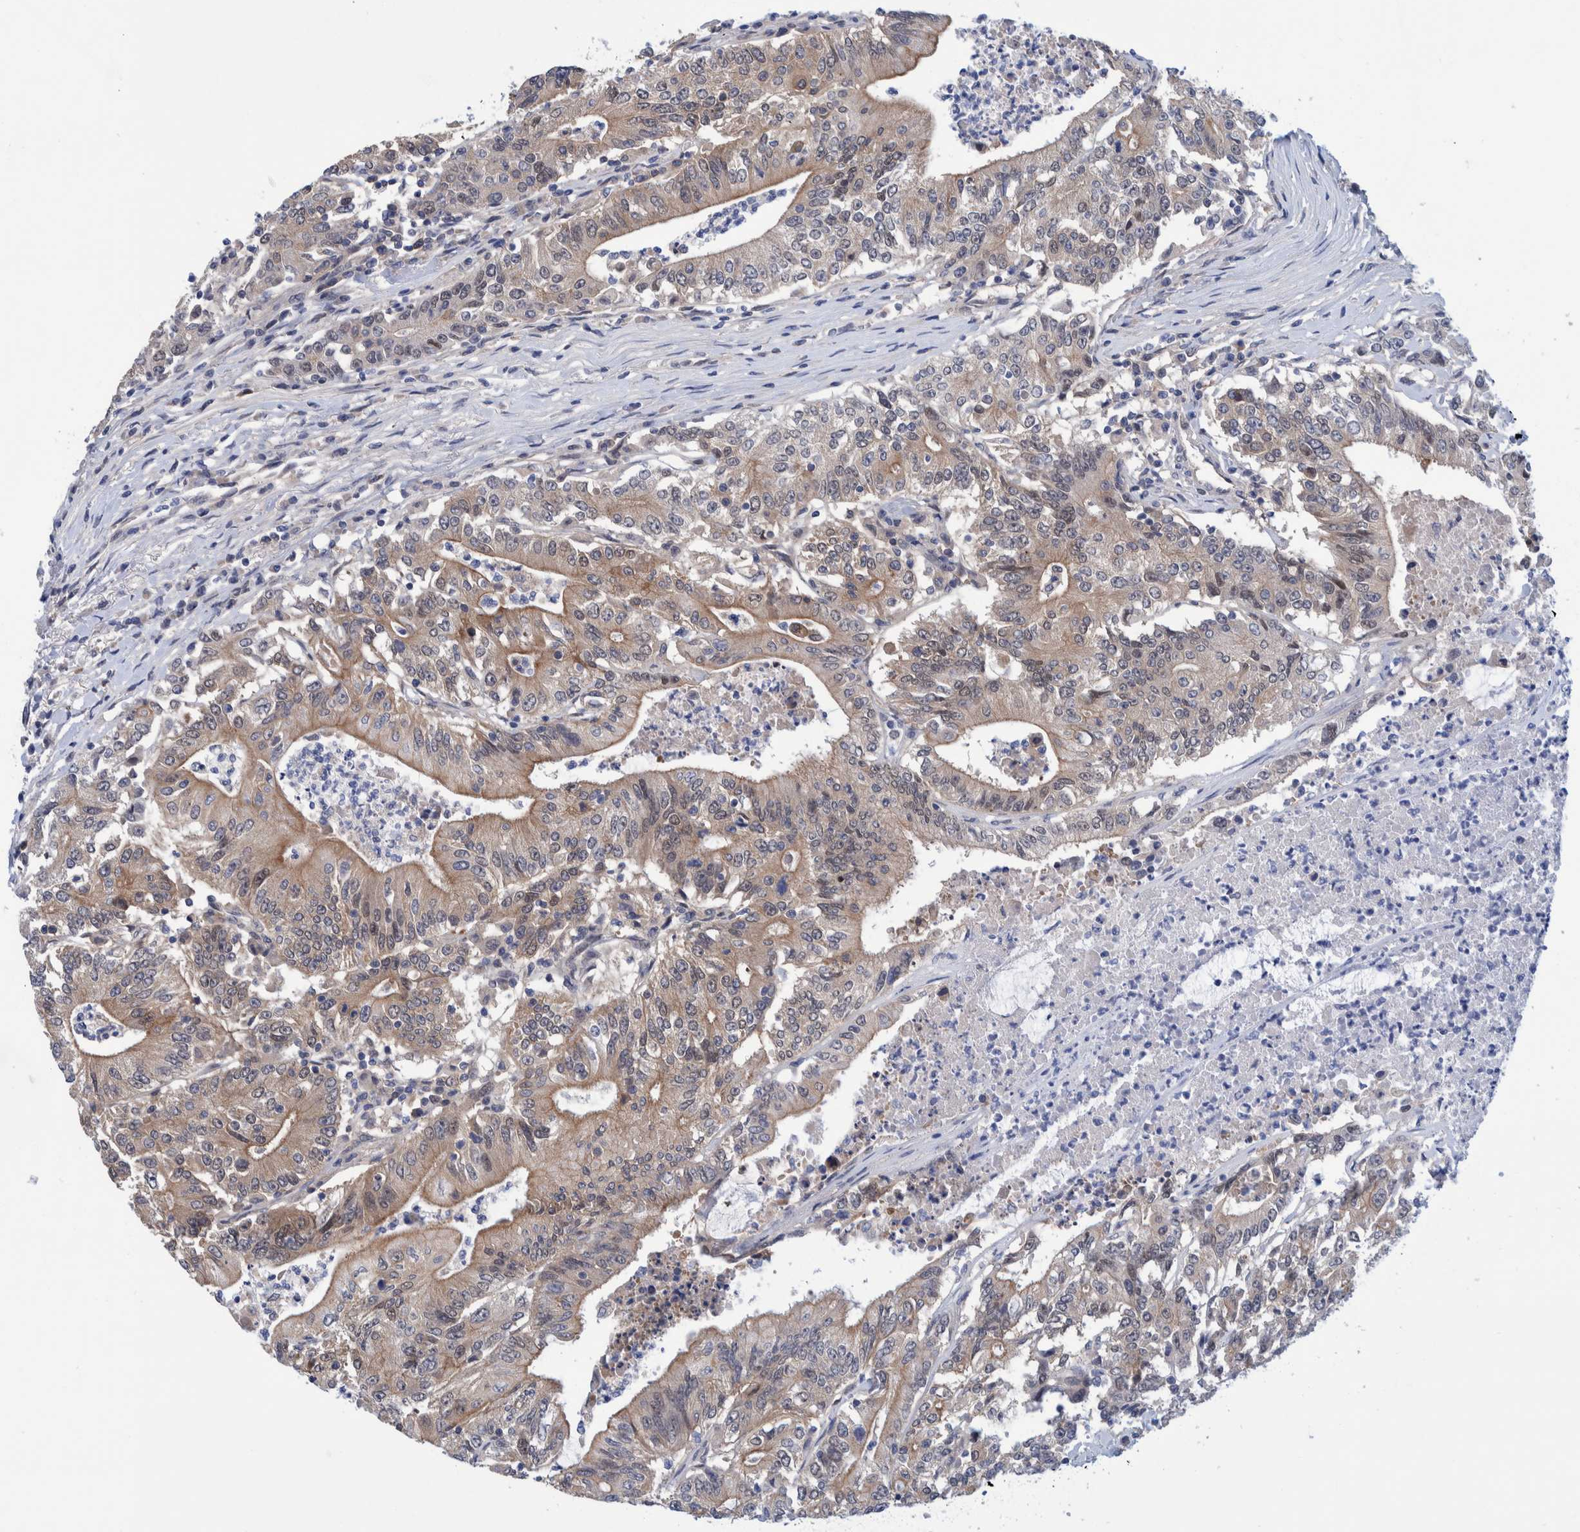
{"staining": {"intensity": "moderate", "quantity": ">75%", "location": "cytoplasmic/membranous,nuclear"}, "tissue": "colorectal cancer", "cell_type": "Tumor cells", "image_type": "cancer", "snomed": [{"axis": "morphology", "description": "Adenocarcinoma, NOS"}, {"axis": "topography", "description": "Colon"}], "caption": "A high-resolution photomicrograph shows immunohistochemistry (IHC) staining of colorectal adenocarcinoma, which demonstrates moderate cytoplasmic/membranous and nuclear staining in about >75% of tumor cells.", "gene": "PFAS", "patient": {"sex": "female", "age": 77}}